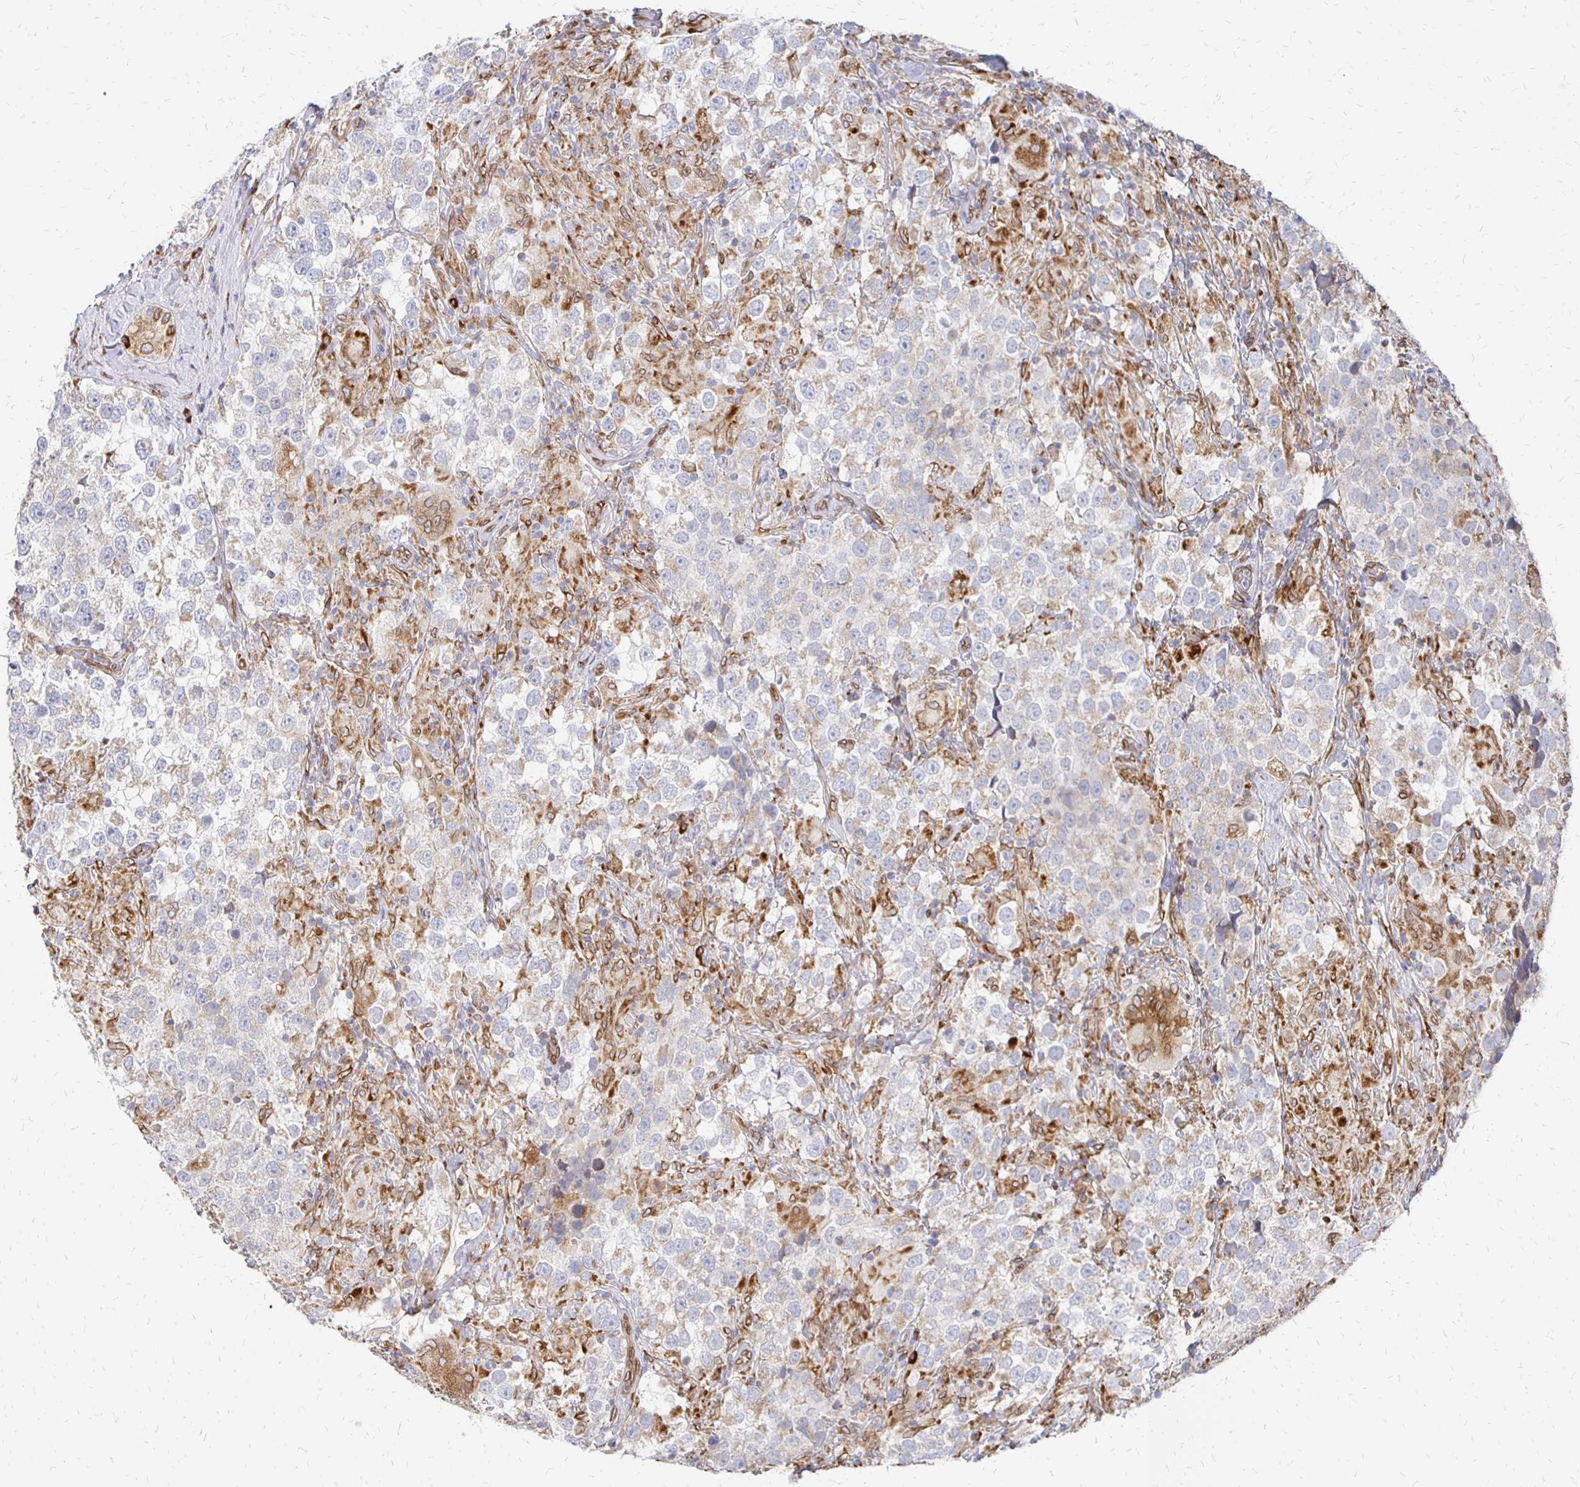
{"staining": {"intensity": "weak", "quantity": "<25%", "location": "cytoplasmic/membranous"}, "tissue": "testis cancer", "cell_type": "Tumor cells", "image_type": "cancer", "snomed": [{"axis": "morphology", "description": "Seminoma, NOS"}, {"axis": "topography", "description": "Testis"}], "caption": "Tumor cells are negative for brown protein staining in testis cancer. (Stains: DAB IHC with hematoxylin counter stain, Microscopy: brightfield microscopy at high magnification).", "gene": "PELI3", "patient": {"sex": "male", "age": 46}}